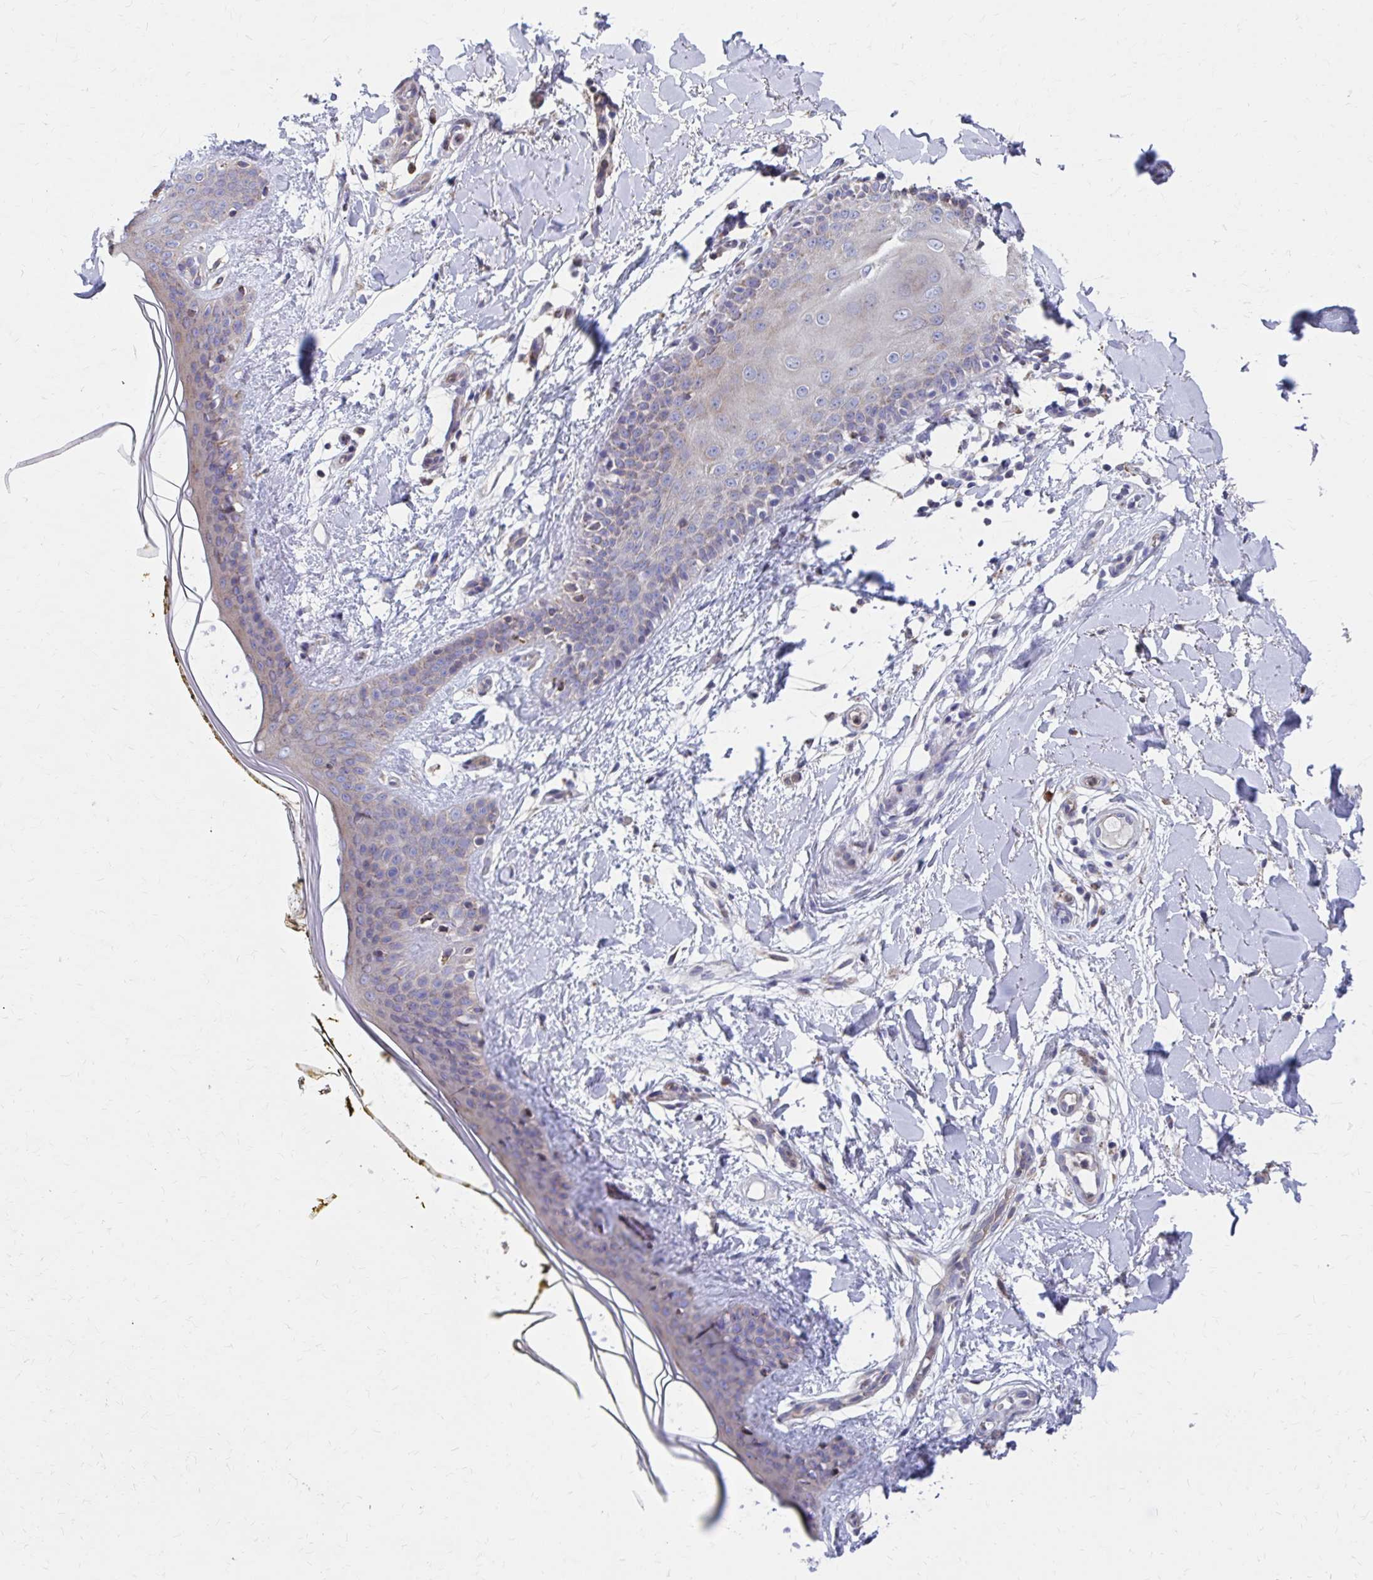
{"staining": {"intensity": "negative", "quantity": "none", "location": "none"}, "tissue": "skin", "cell_type": "Fibroblasts", "image_type": "normal", "snomed": [{"axis": "morphology", "description": "Normal tissue, NOS"}, {"axis": "topography", "description": "Skin"}], "caption": "High power microscopy micrograph of an IHC micrograph of unremarkable skin, revealing no significant positivity in fibroblasts. (Brightfield microscopy of DAB (3,3'-diaminobenzidine) IHC at high magnification).", "gene": "FKBP2", "patient": {"sex": "female", "age": 34}}